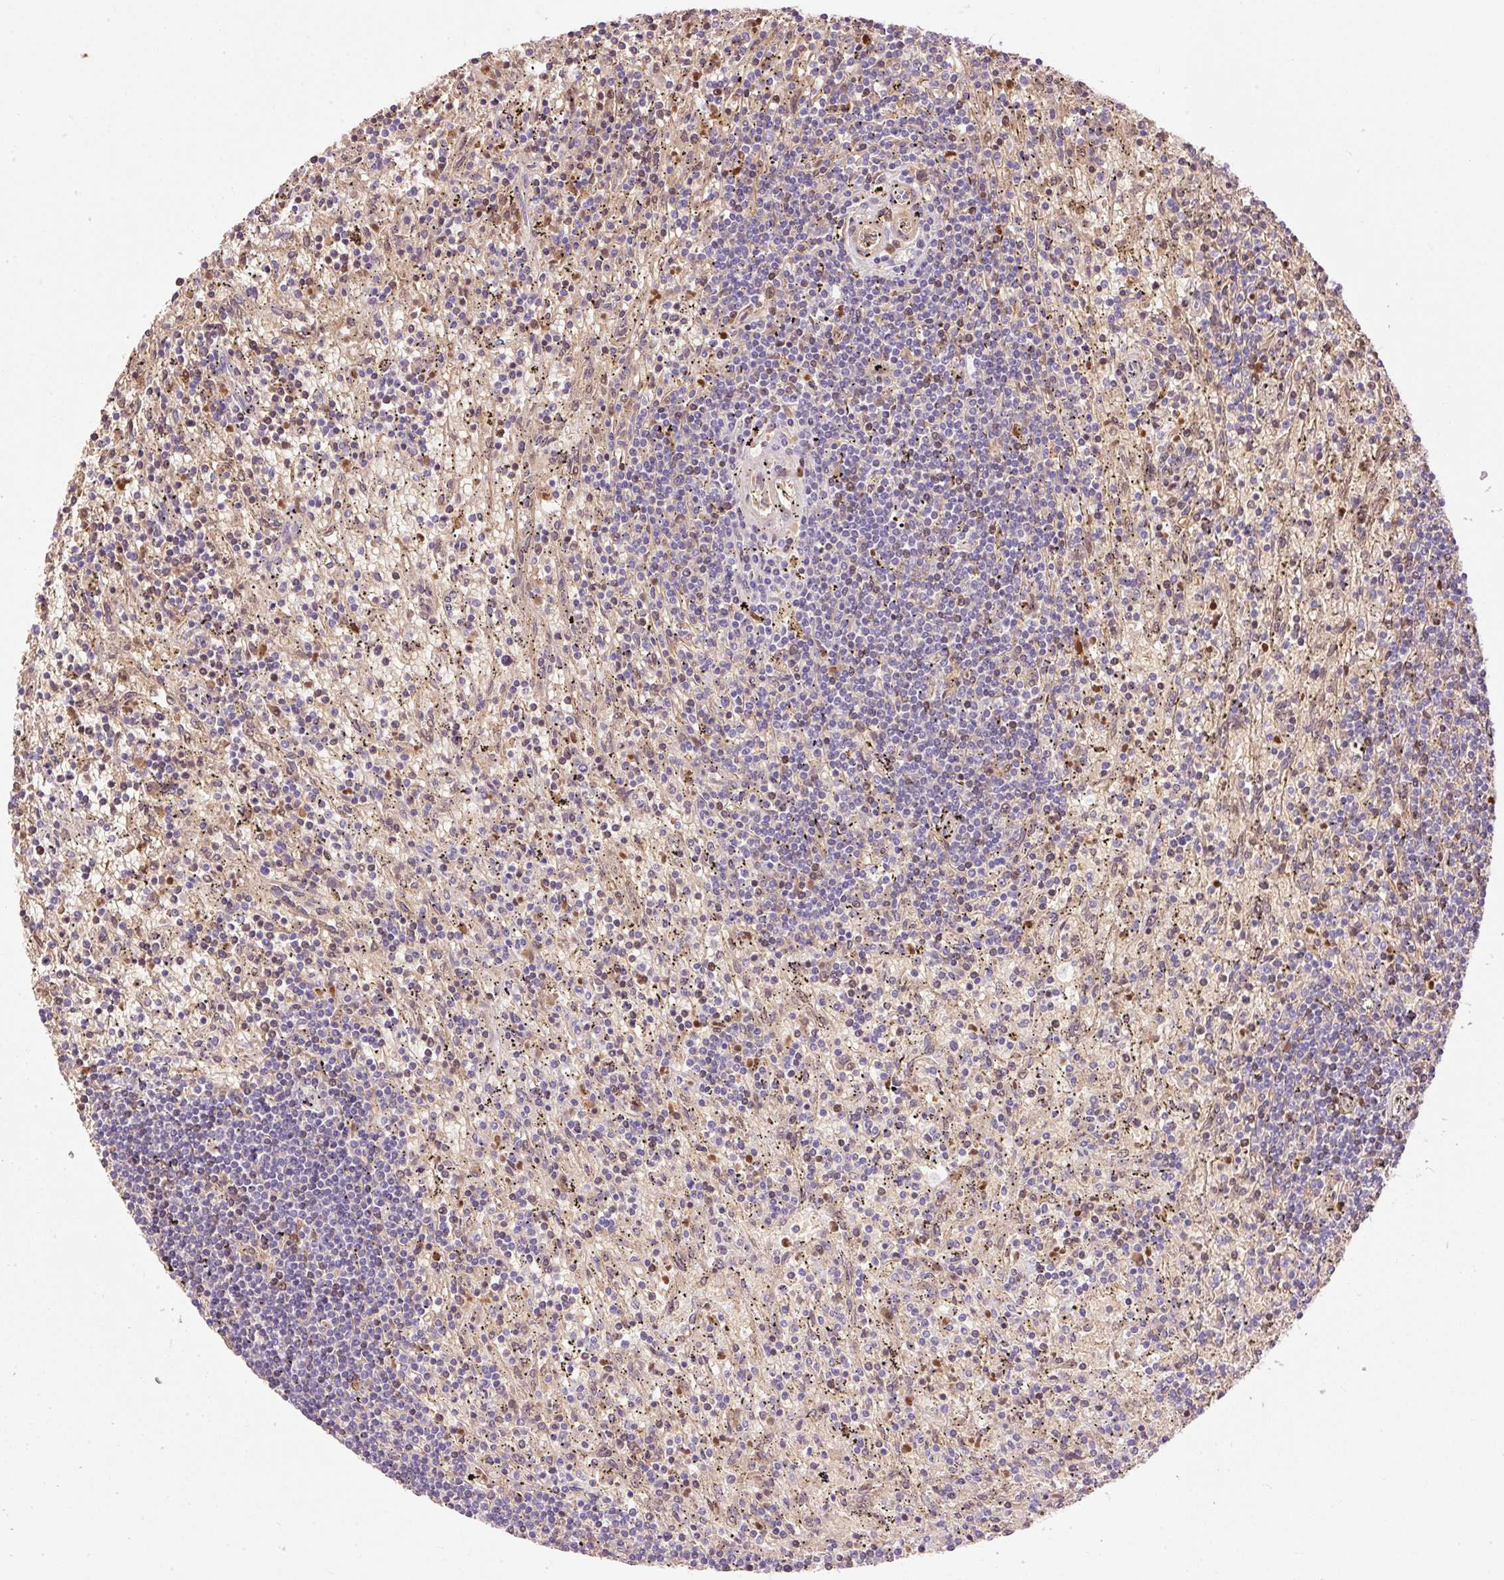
{"staining": {"intensity": "moderate", "quantity": "<25%", "location": "nuclear"}, "tissue": "lymphoma", "cell_type": "Tumor cells", "image_type": "cancer", "snomed": [{"axis": "morphology", "description": "Malignant lymphoma, non-Hodgkin's type, Low grade"}, {"axis": "topography", "description": "Spleen"}], "caption": "Human lymphoma stained with a brown dye demonstrates moderate nuclear positive expression in about <25% of tumor cells.", "gene": "CMTM8", "patient": {"sex": "male", "age": 76}}